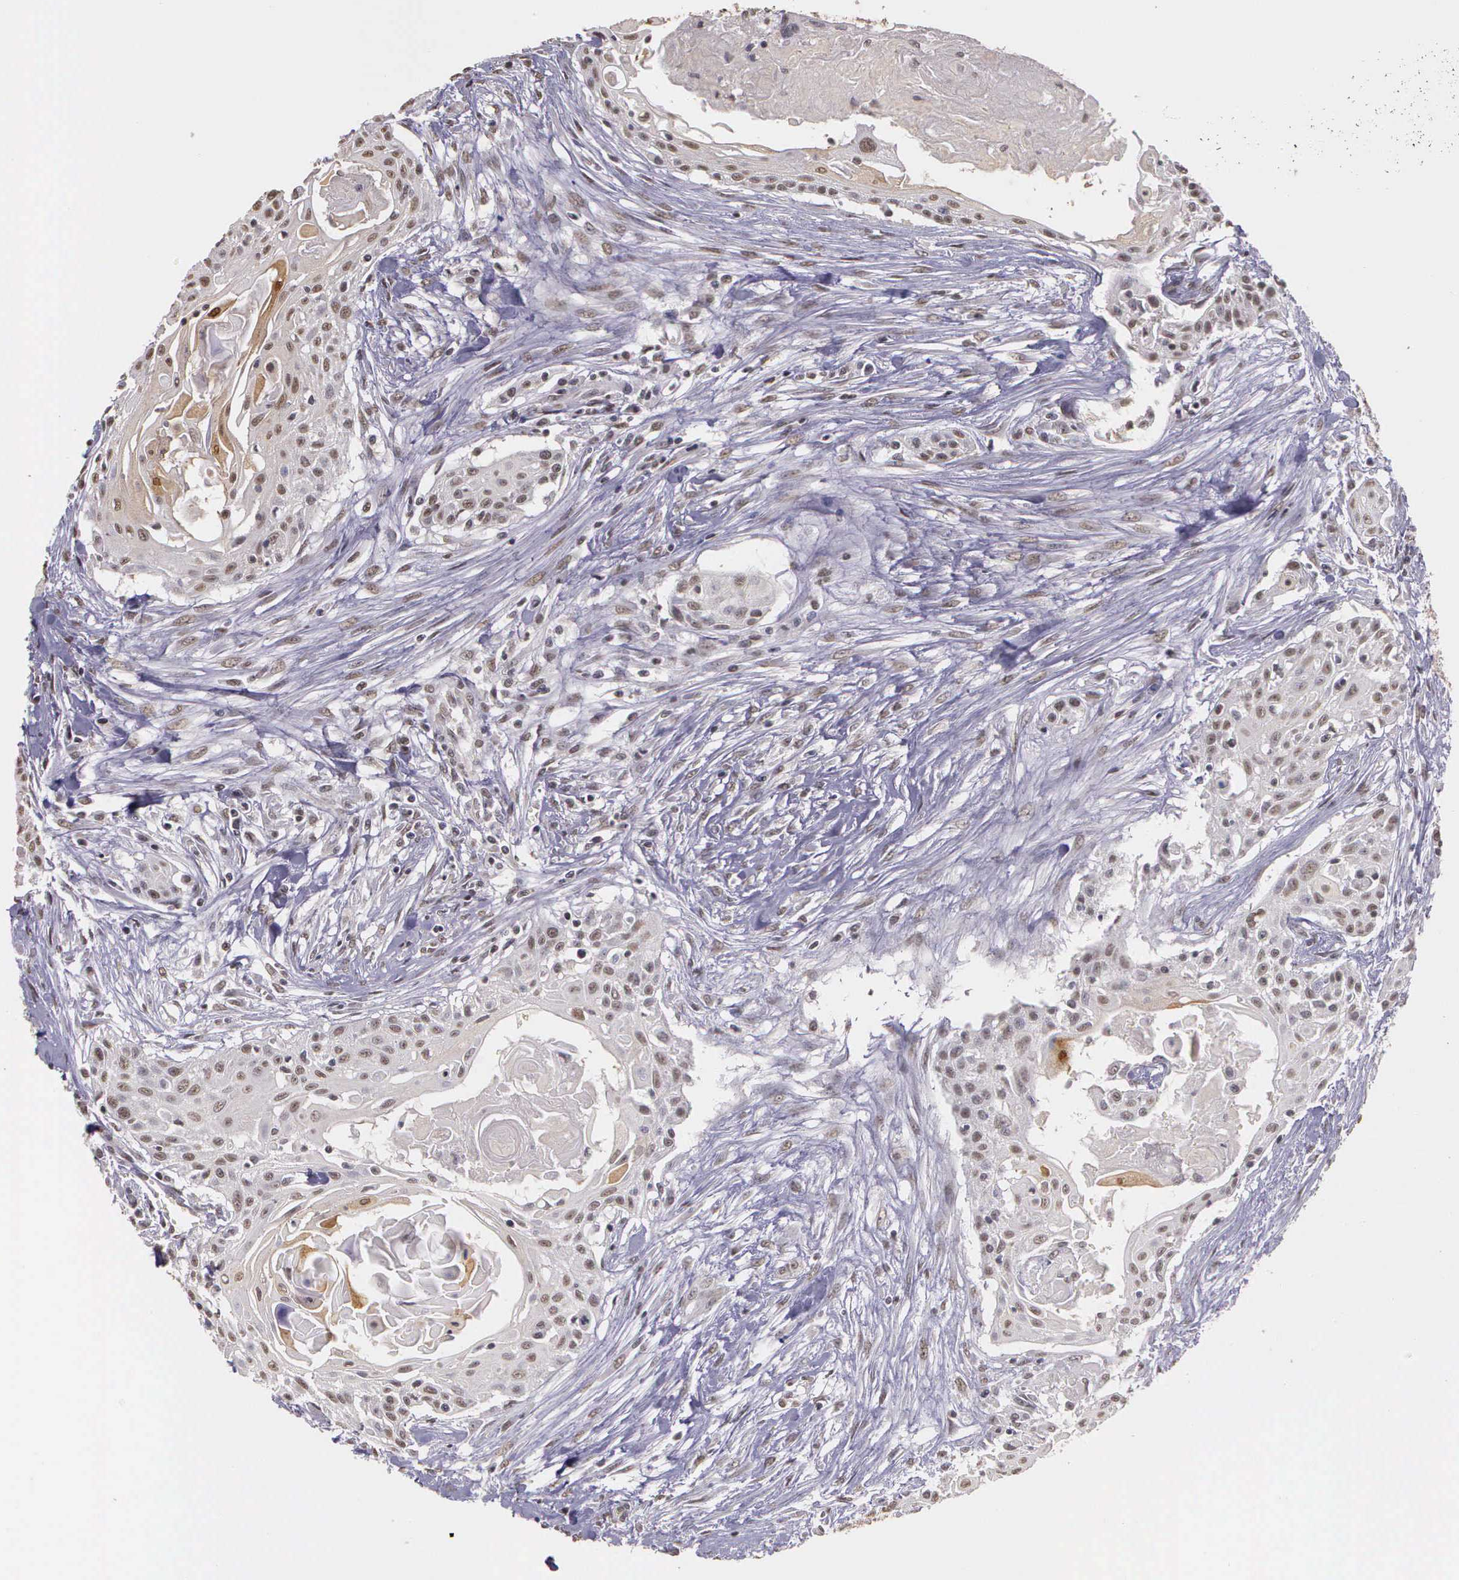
{"staining": {"intensity": "weak", "quantity": ">75%", "location": "nuclear"}, "tissue": "head and neck cancer", "cell_type": "Tumor cells", "image_type": "cancer", "snomed": [{"axis": "morphology", "description": "Squamous cell carcinoma, NOS"}, {"axis": "morphology", "description": "Squamous cell carcinoma, metastatic, NOS"}, {"axis": "topography", "description": "Lymph node"}, {"axis": "topography", "description": "Salivary gland"}, {"axis": "topography", "description": "Head-Neck"}], "caption": "This is a histology image of immunohistochemistry (IHC) staining of squamous cell carcinoma (head and neck), which shows weak expression in the nuclear of tumor cells.", "gene": "ARMCX5", "patient": {"sex": "female", "age": 74}}